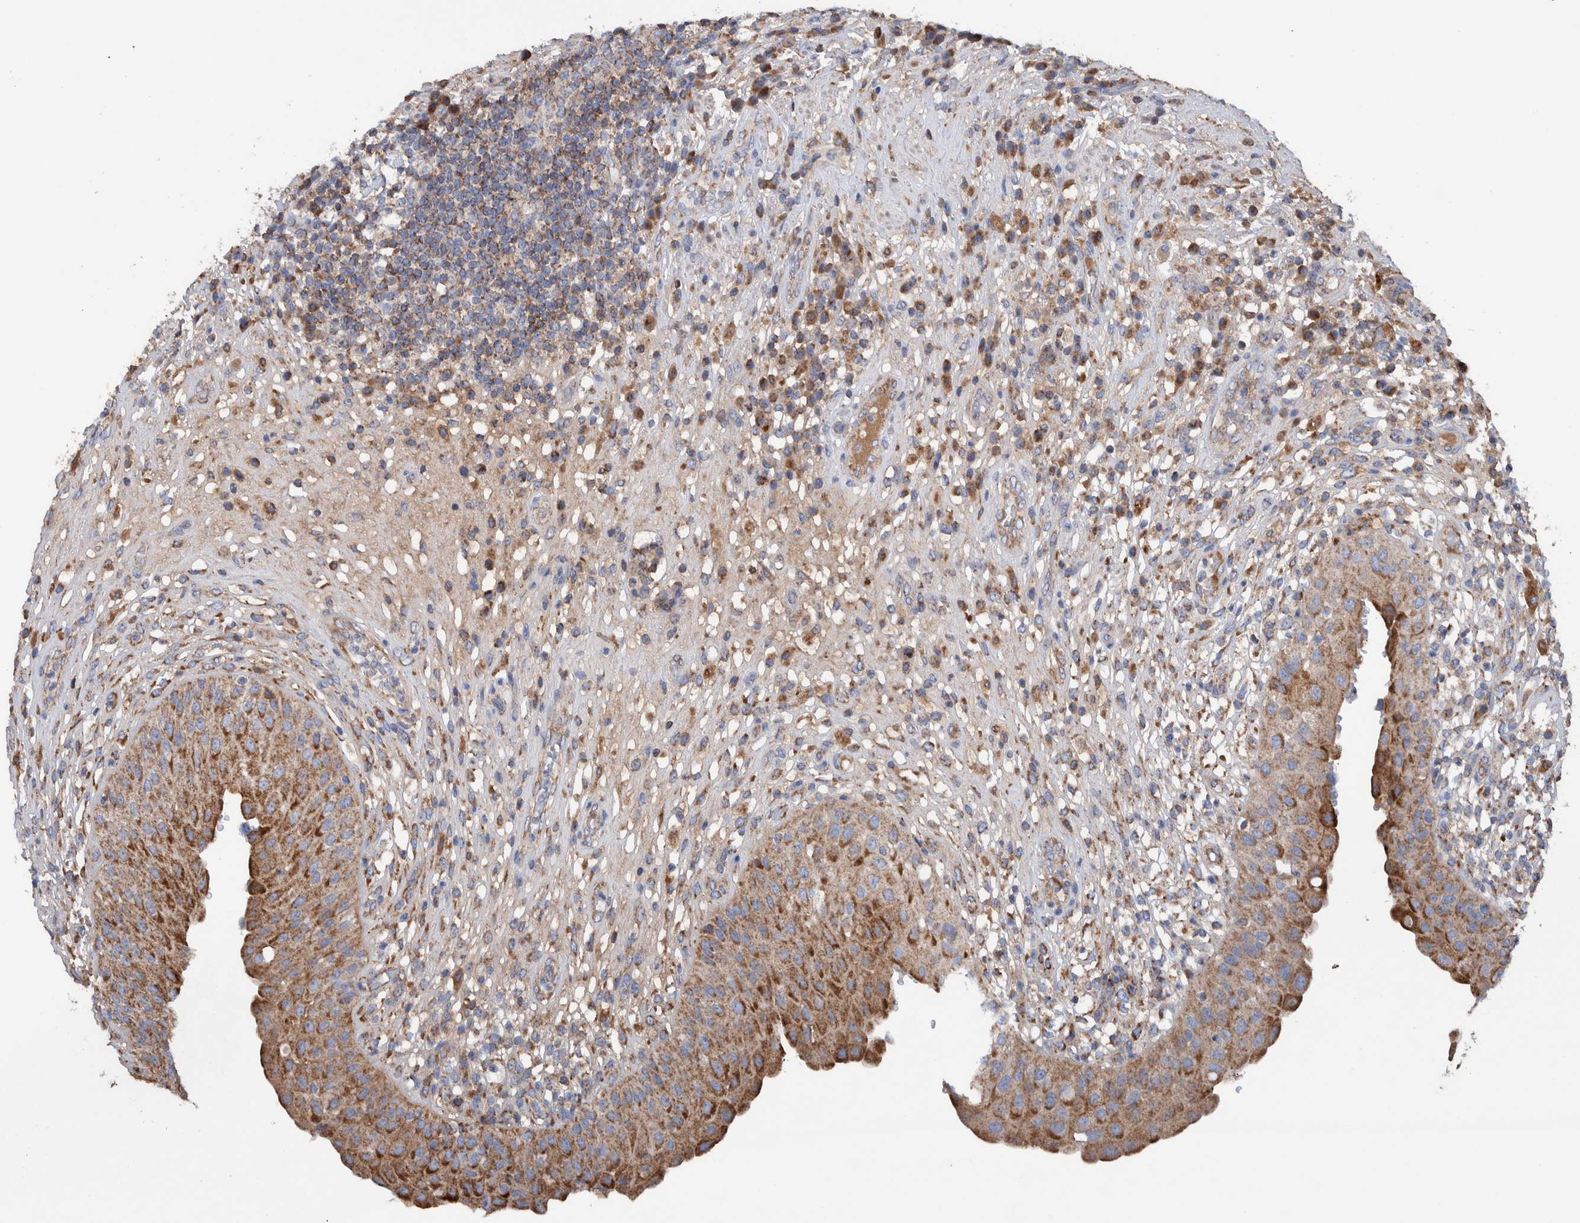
{"staining": {"intensity": "moderate", "quantity": ">75%", "location": "cytoplasmic/membranous"}, "tissue": "urinary bladder", "cell_type": "Urothelial cells", "image_type": "normal", "snomed": [{"axis": "morphology", "description": "Normal tissue, NOS"}, {"axis": "topography", "description": "Urinary bladder"}], "caption": "Urinary bladder stained with DAB immunohistochemistry (IHC) displays medium levels of moderate cytoplasmic/membranous staining in approximately >75% of urothelial cells. (brown staining indicates protein expression, while blue staining denotes nuclei).", "gene": "DECR1", "patient": {"sex": "female", "age": 62}}